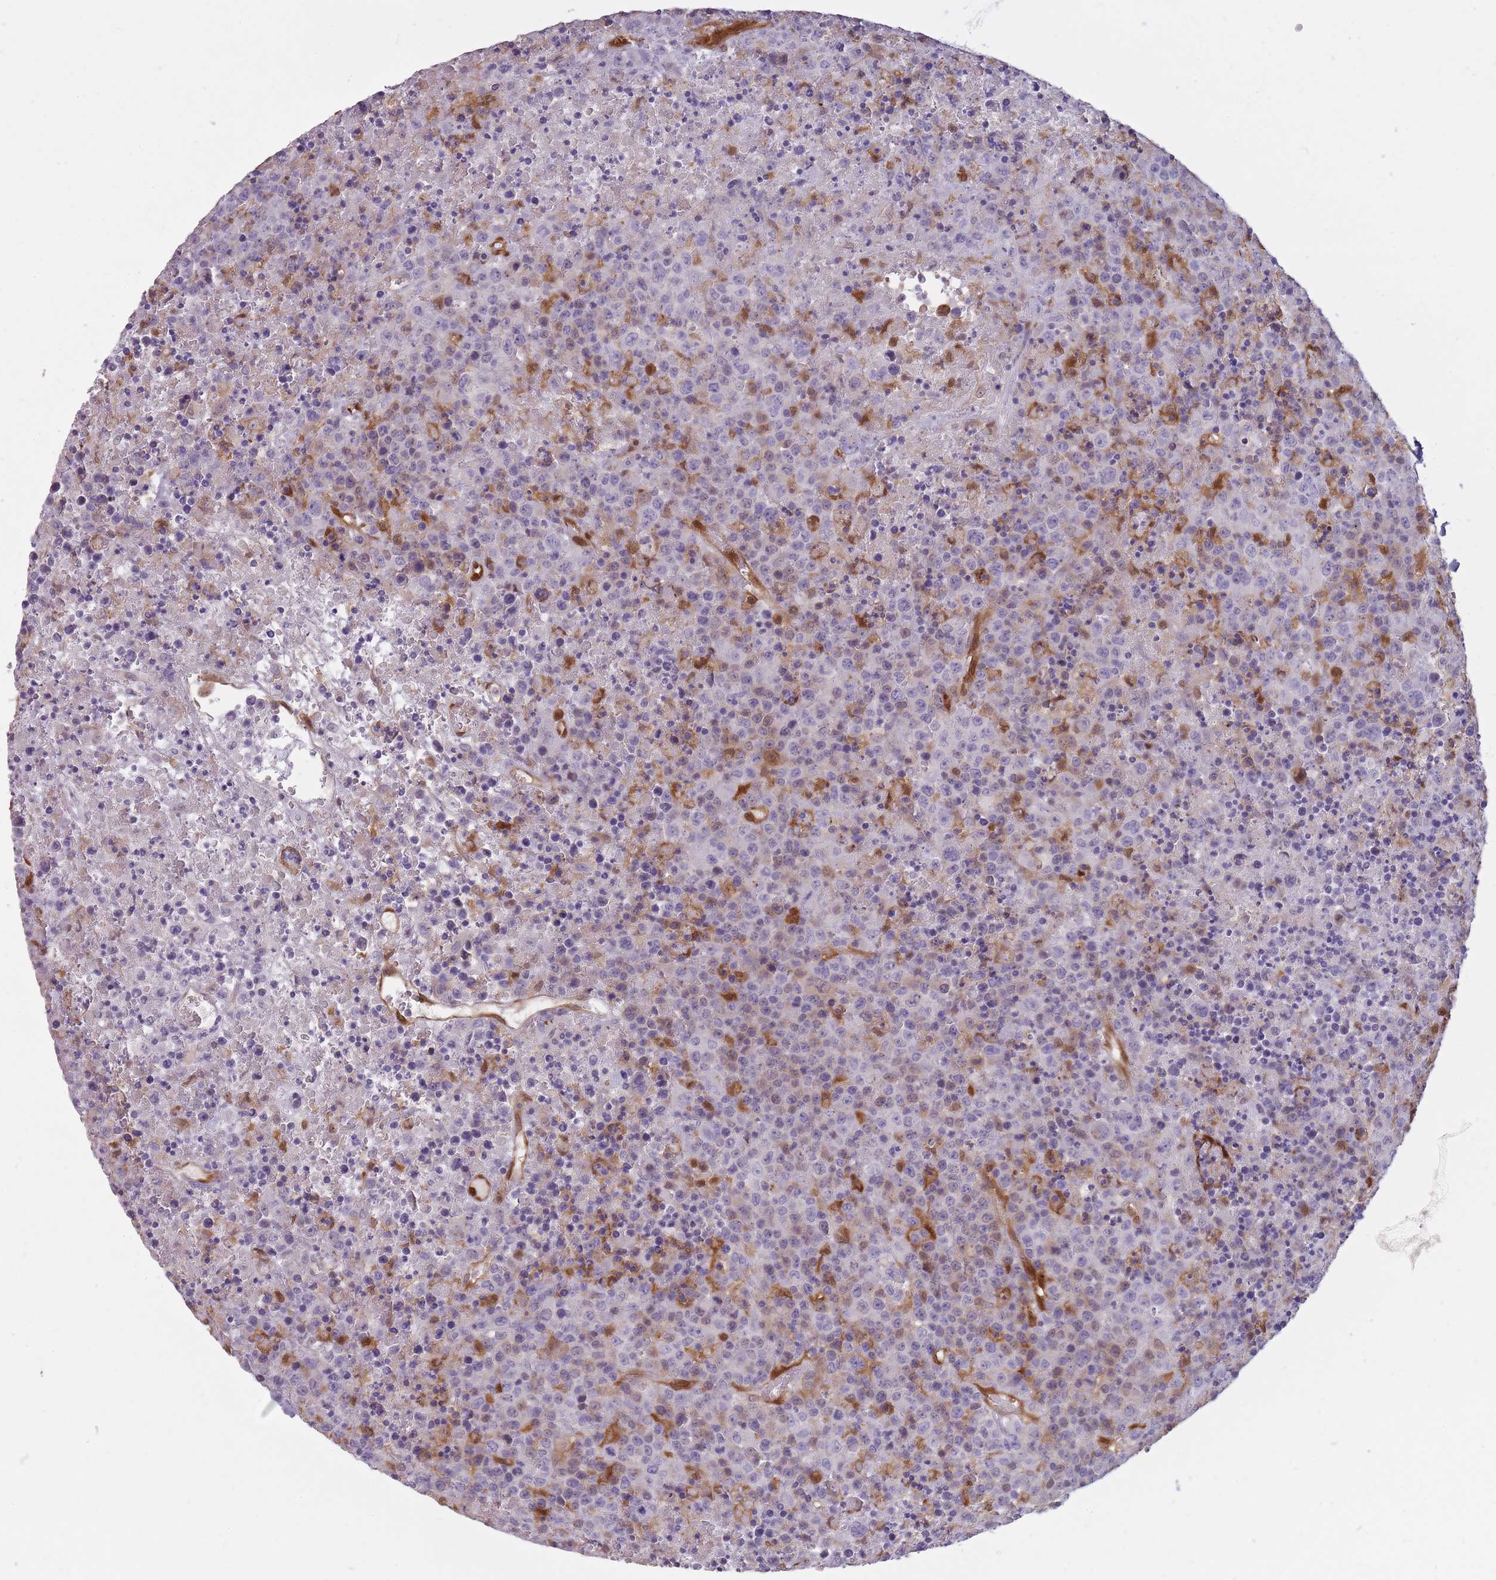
{"staining": {"intensity": "moderate", "quantity": "<25%", "location": "cytoplasmic/membranous,nuclear"}, "tissue": "lymphoma", "cell_type": "Tumor cells", "image_type": "cancer", "snomed": [{"axis": "morphology", "description": "Malignant lymphoma, non-Hodgkin's type, High grade"}, {"axis": "topography", "description": "Lymph node"}], "caption": "Protein positivity by immunohistochemistry (IHC) reveals moderate cytoplasmic/membranous and nuclear expression in about <25% of tumor cells in lymphoma. Ihc stains the protein in brown and the nuclei are stained blue.", "gene": "LGALS9", "patient": {"sex": "male", "age": 16}}